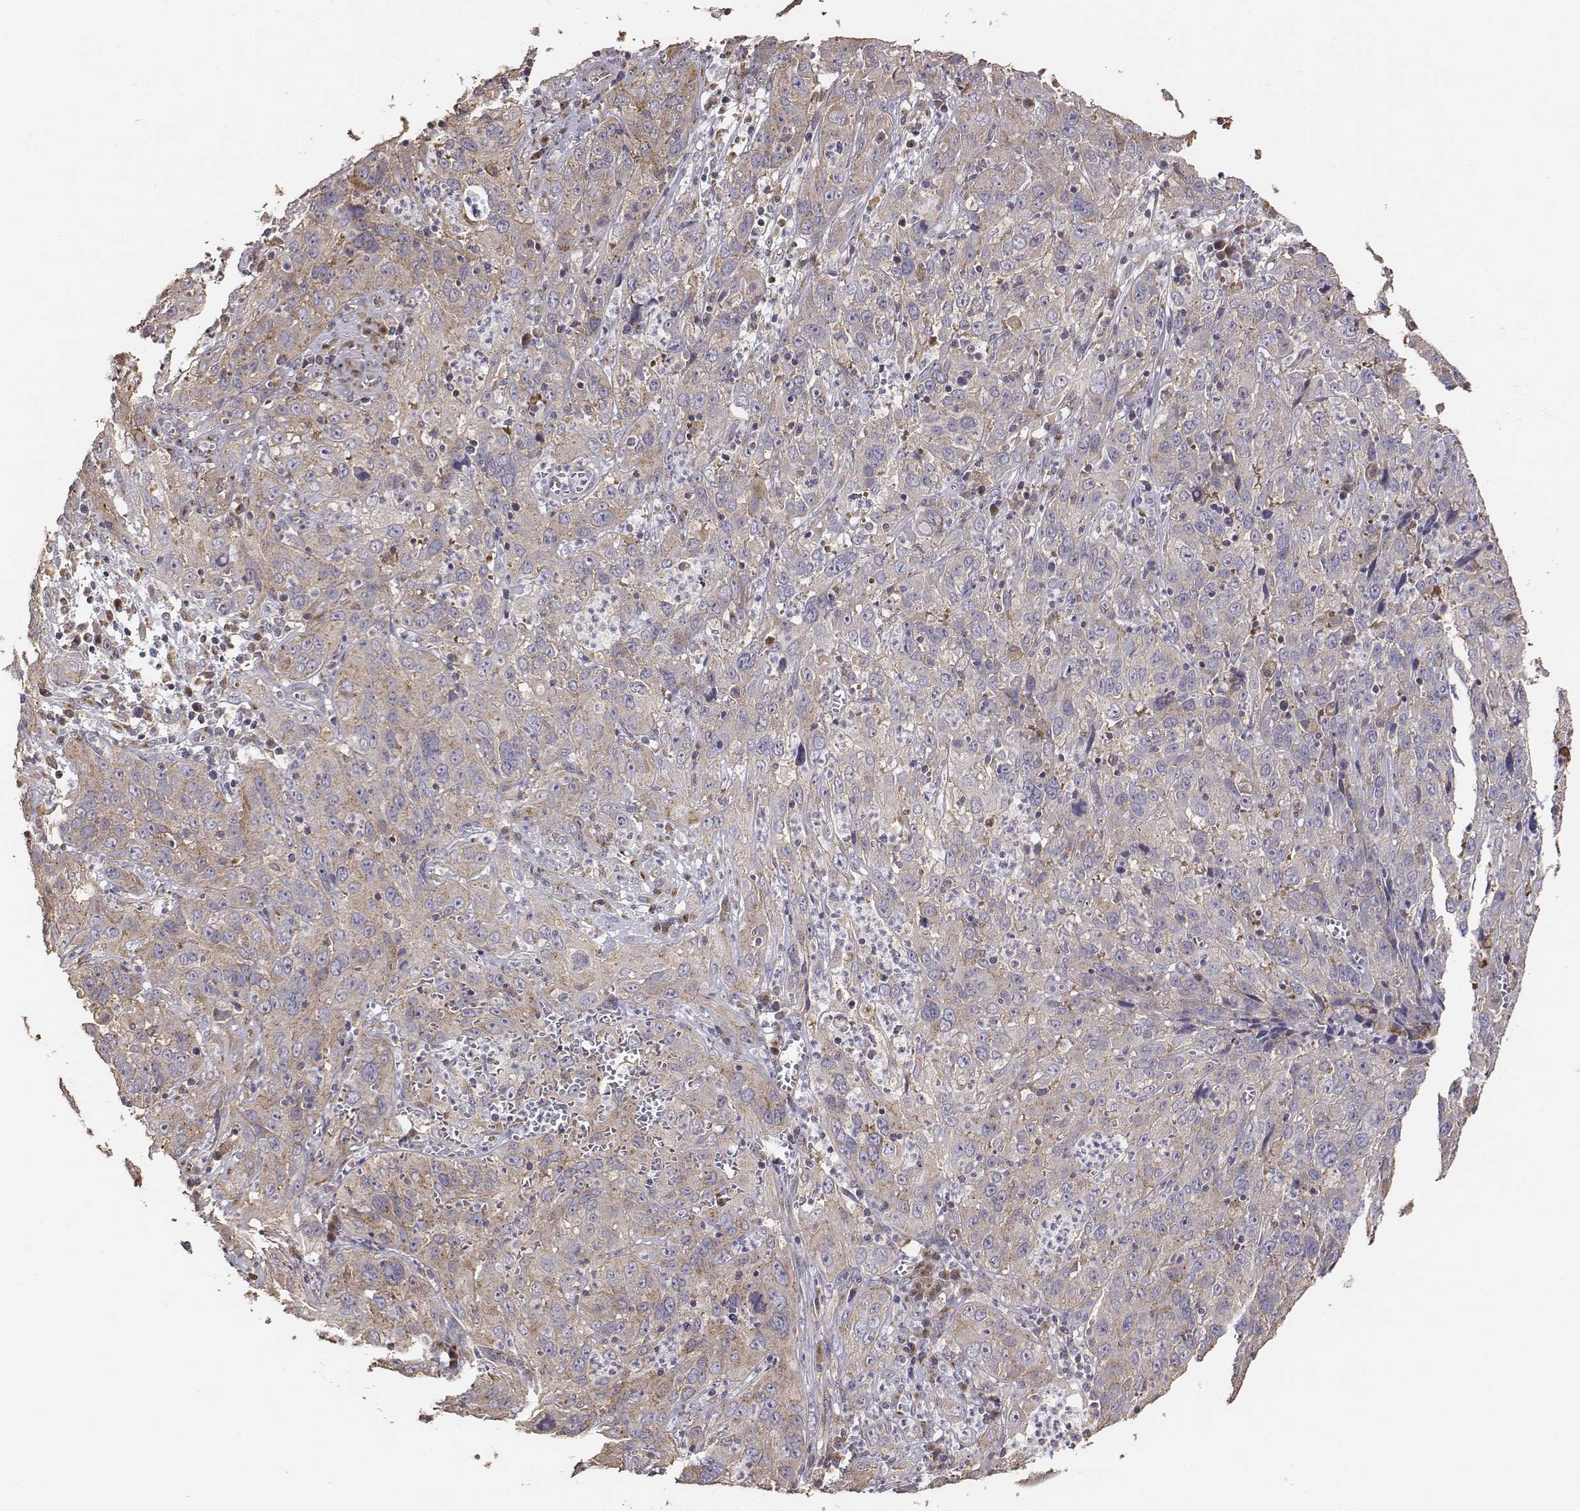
{"staining": {"intensity": "weak", "quantity": ">75%", "location": "cytoplasmic/membranous"}, "tissue": "cervical cancer", "cell_type": "Tumor cells", "image_type": "cancer", "snomed": [{"axis": "morphology", "description": "Squamous cell carcinoma, NOS"}, {"axis": "topography", "description": "Cervix"}], "caption": "Immunohistochemical staining of human cervical cancer (squamous cell carcinoma) exhibits weak cytoplasmic/membranous protein expression in about >75% of tumor cells.", "gene": "AP1B1", "patient": {"sex": "female", "age": 32}}